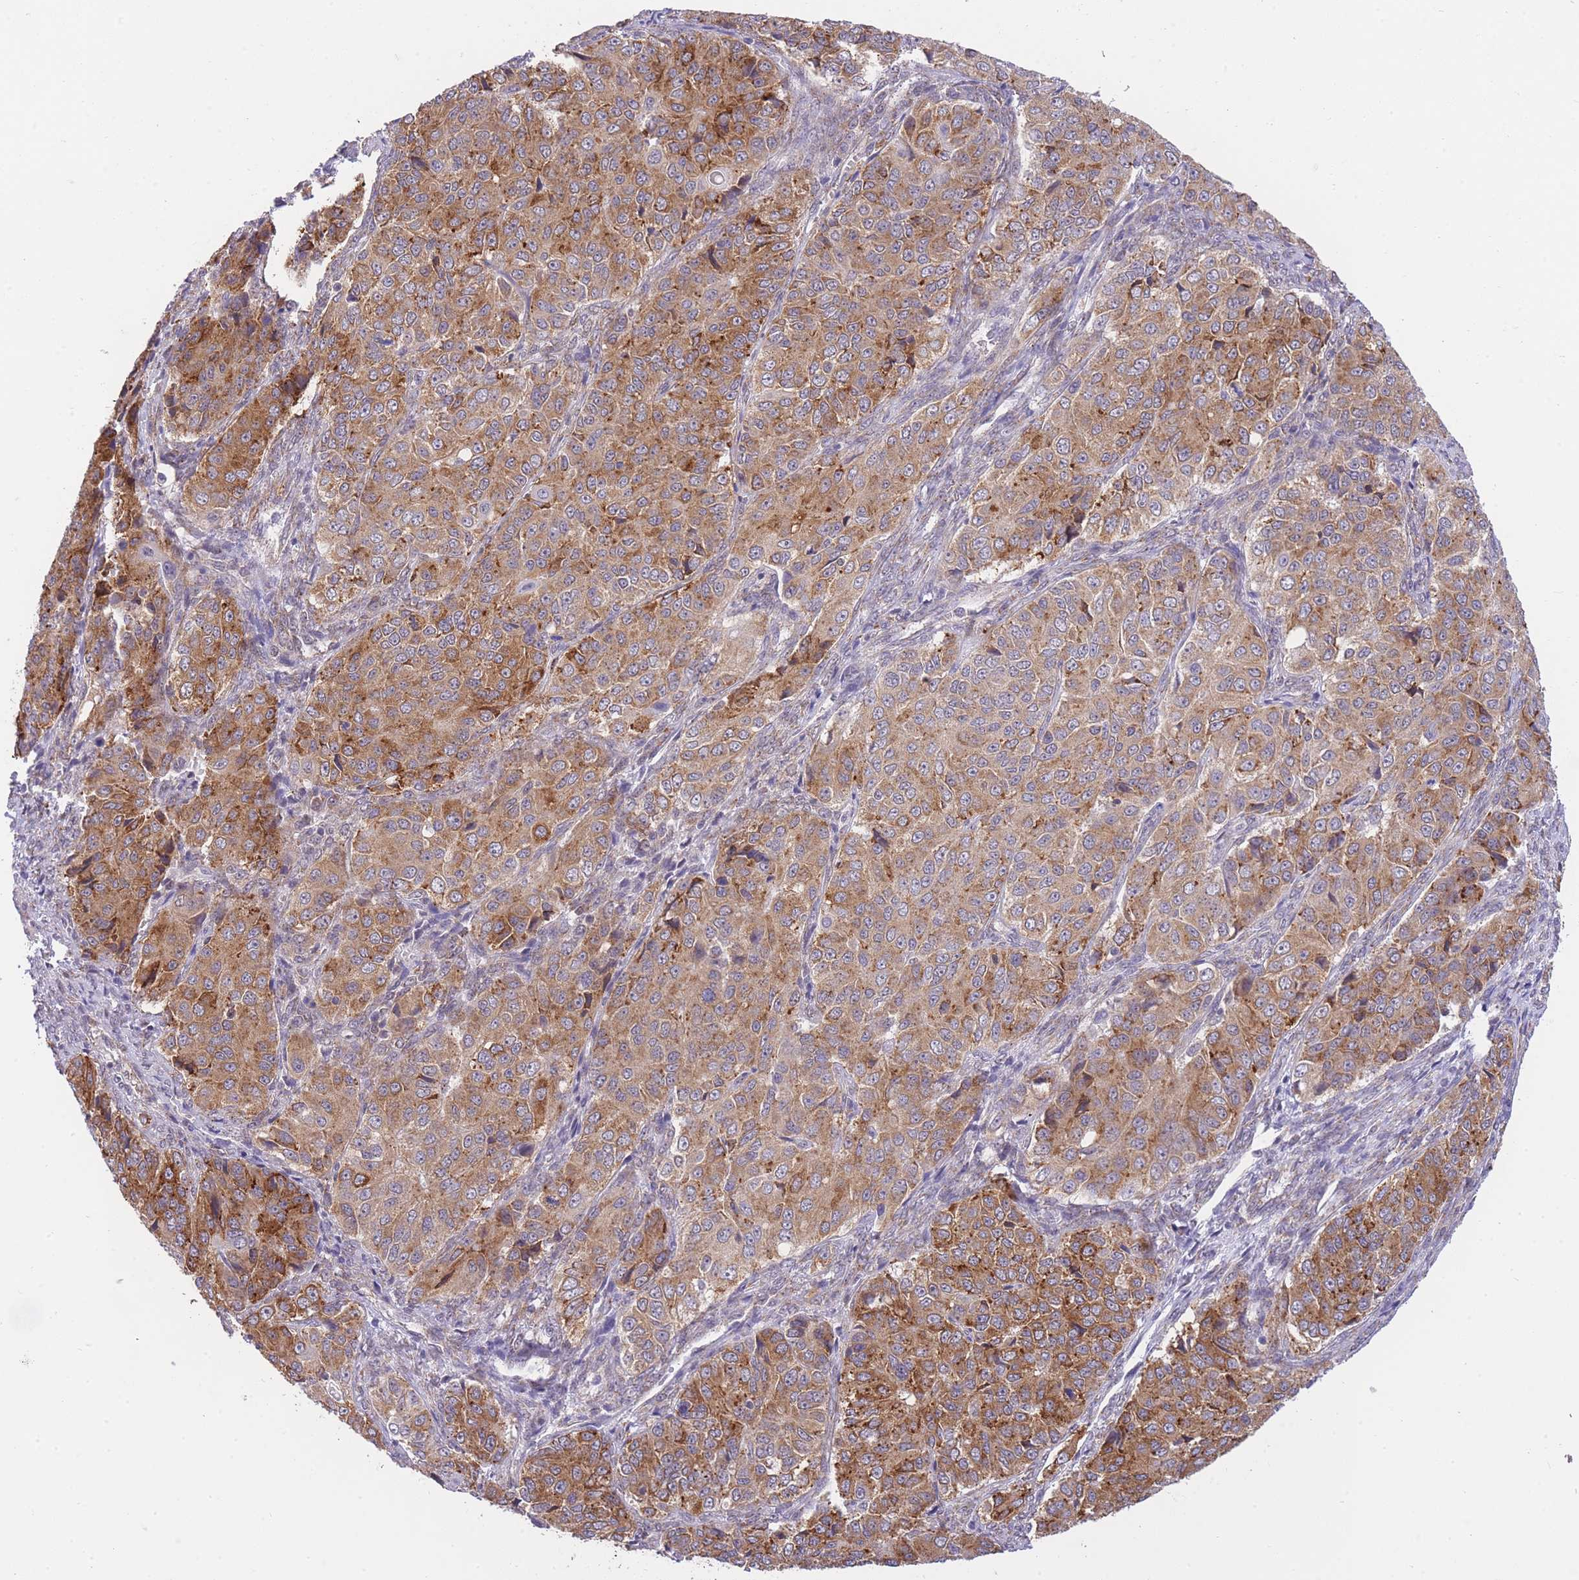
{"staining": {"intensity": "moderate", "quantity": ">75%", "location": "cytoplasmic/membranous"}, "tissue": "ovarian cancer", "cell_type": "Tumor cells", "image_type": "cancer", "snomed": [{"axis": "morphology", "description": "Carcinoma, endometroid"}, {"axis": "topography", "description": "Ovary"}], "caption": "An IHC image of neoplastic tissue is shown. Protein staining in brown labels moderate cytoplasmic/membranous positivity in ovarian cancer (endometroid carcinoma) within tumor cells.", "gene": "EXOSC8", "patient": {"sex": "female", "age": 51}}